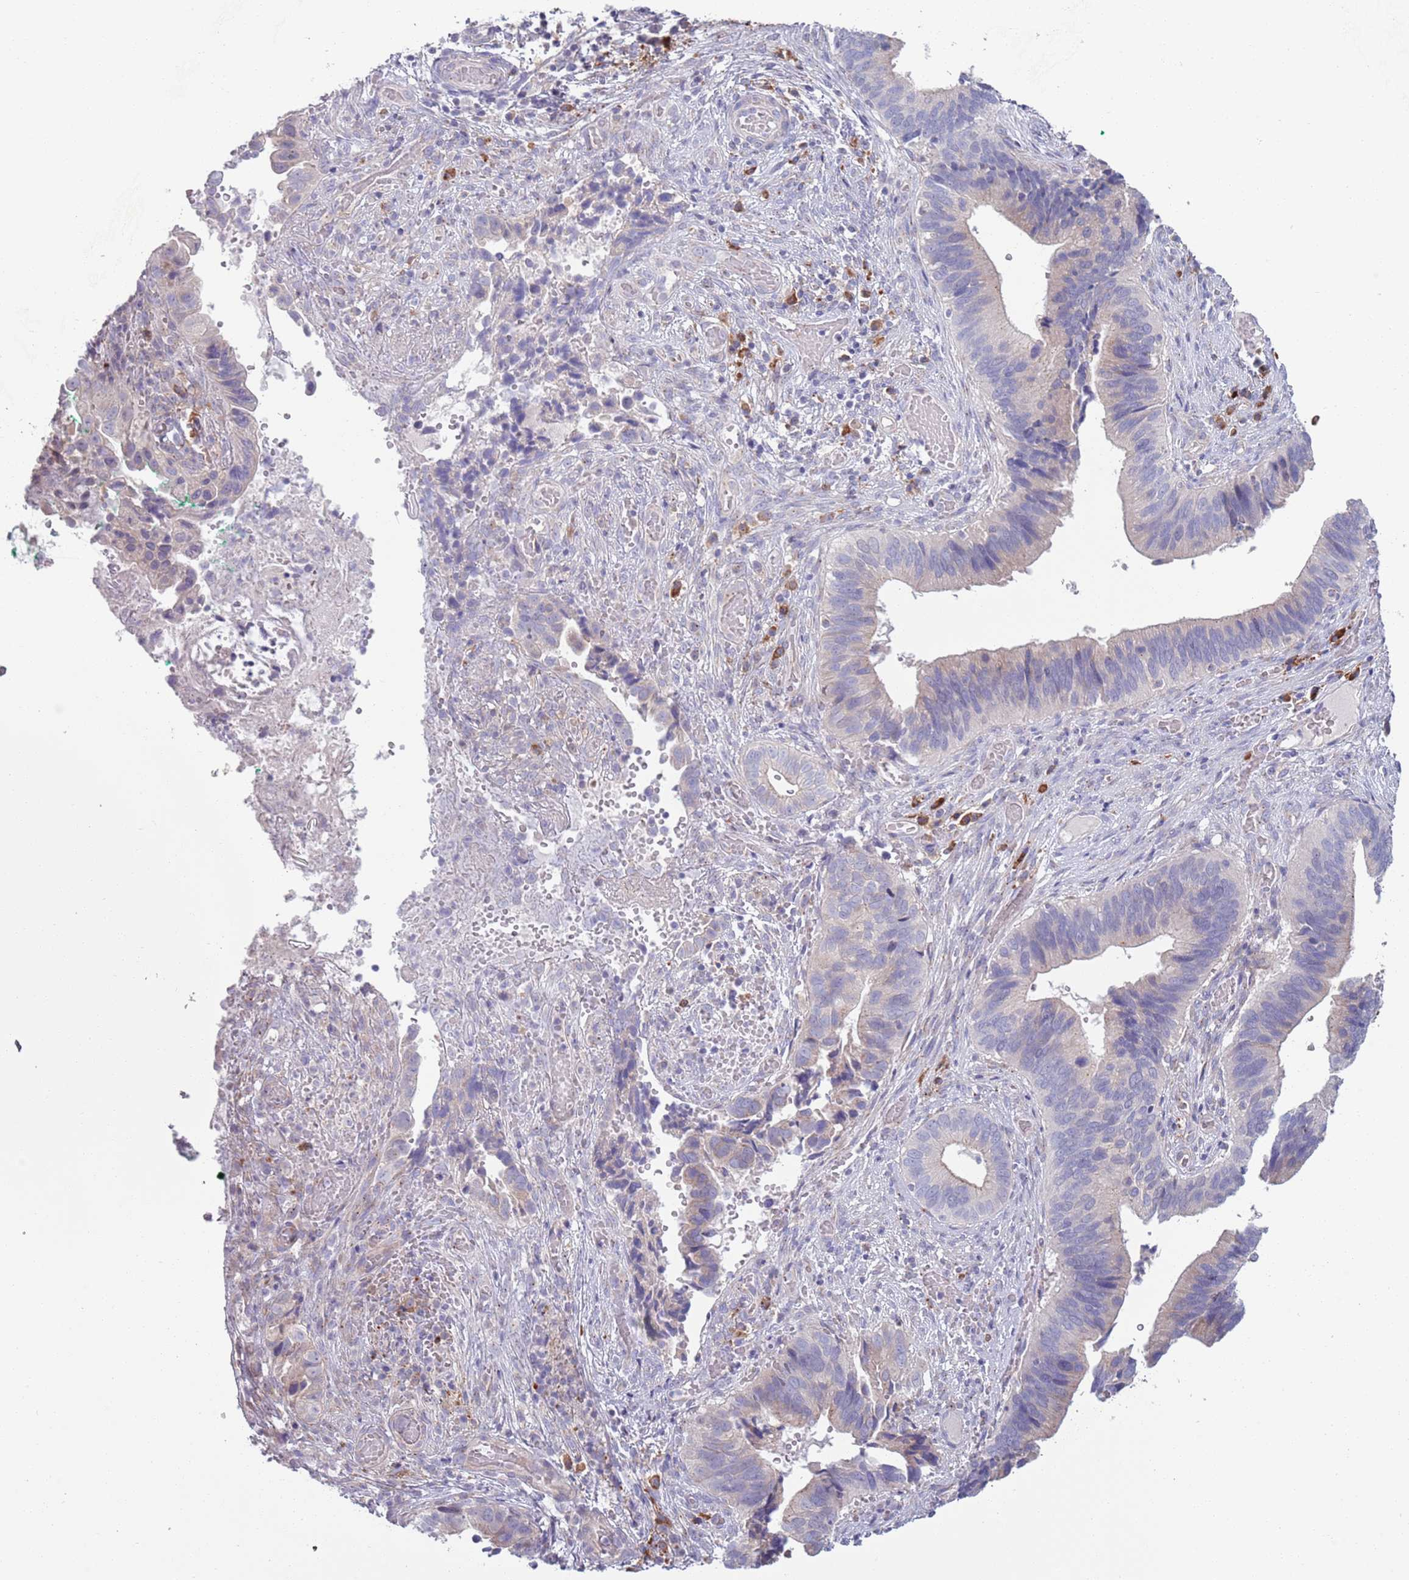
{"staining": {"intensity": "weak", "quantity": "<25%", "location": "cytoplasmic/membranous"}, "tissue": "cervical cancer", "cell_type": "Tumor cells", "image_type": "cancer", "snomed": [{"axis": "morphology", "description": "Adenocarcinoma, NOS"}, {"axis": "topography", "description": "Cervix"}], "caption": "Photomicrograph shows no protein positivity in tumor cells of cervical cancer tissue. The staining was performed using DAB to visualize the protein expression in brown, while the nuclei were stained in blue with hematoxylin (Magnification: 20x).", "gene": "LTB", "patient": {"sex": "female", "age": 42}}